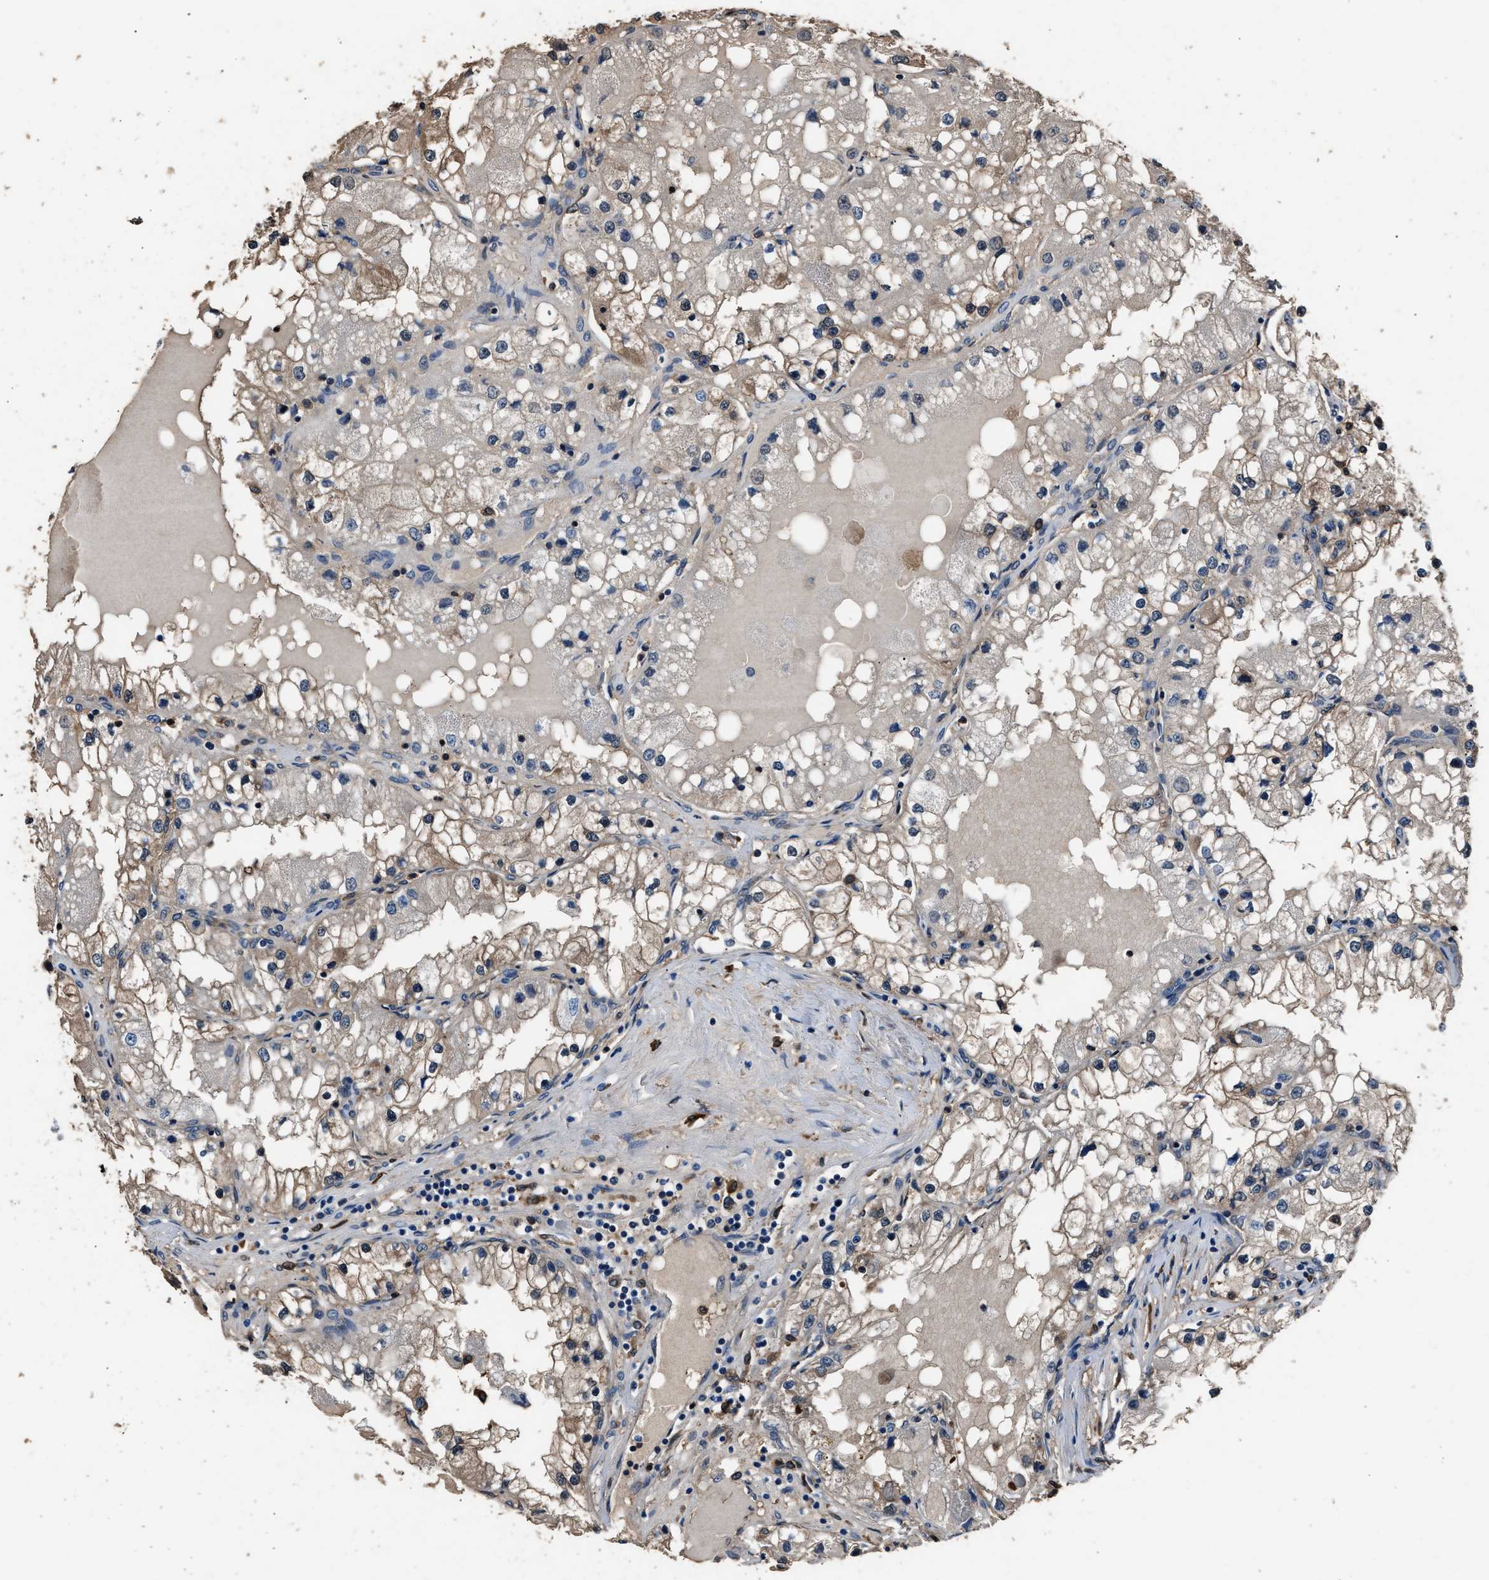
{"staining": {"intensity": "moderate", "quantity": ">75%", "location": "cytoplasmic/membranous"}, "tissue": "renal cancer", "cell_type": "Tumor cells", "image_type": "cancer", "snomed": [{"axis": "morphology", "description": "Adenocarcinoma, NOS"}, {"axis": "topography", "description": "Kidney"}], "caption": "Human renal cancer stained for a protein (brown) reveals moderate cytoplasmic/membranous positive positivity in approximately >75% of tumor cells.", "gene": "GSTP1", "patient": {"sex": "male", "age": 68}}